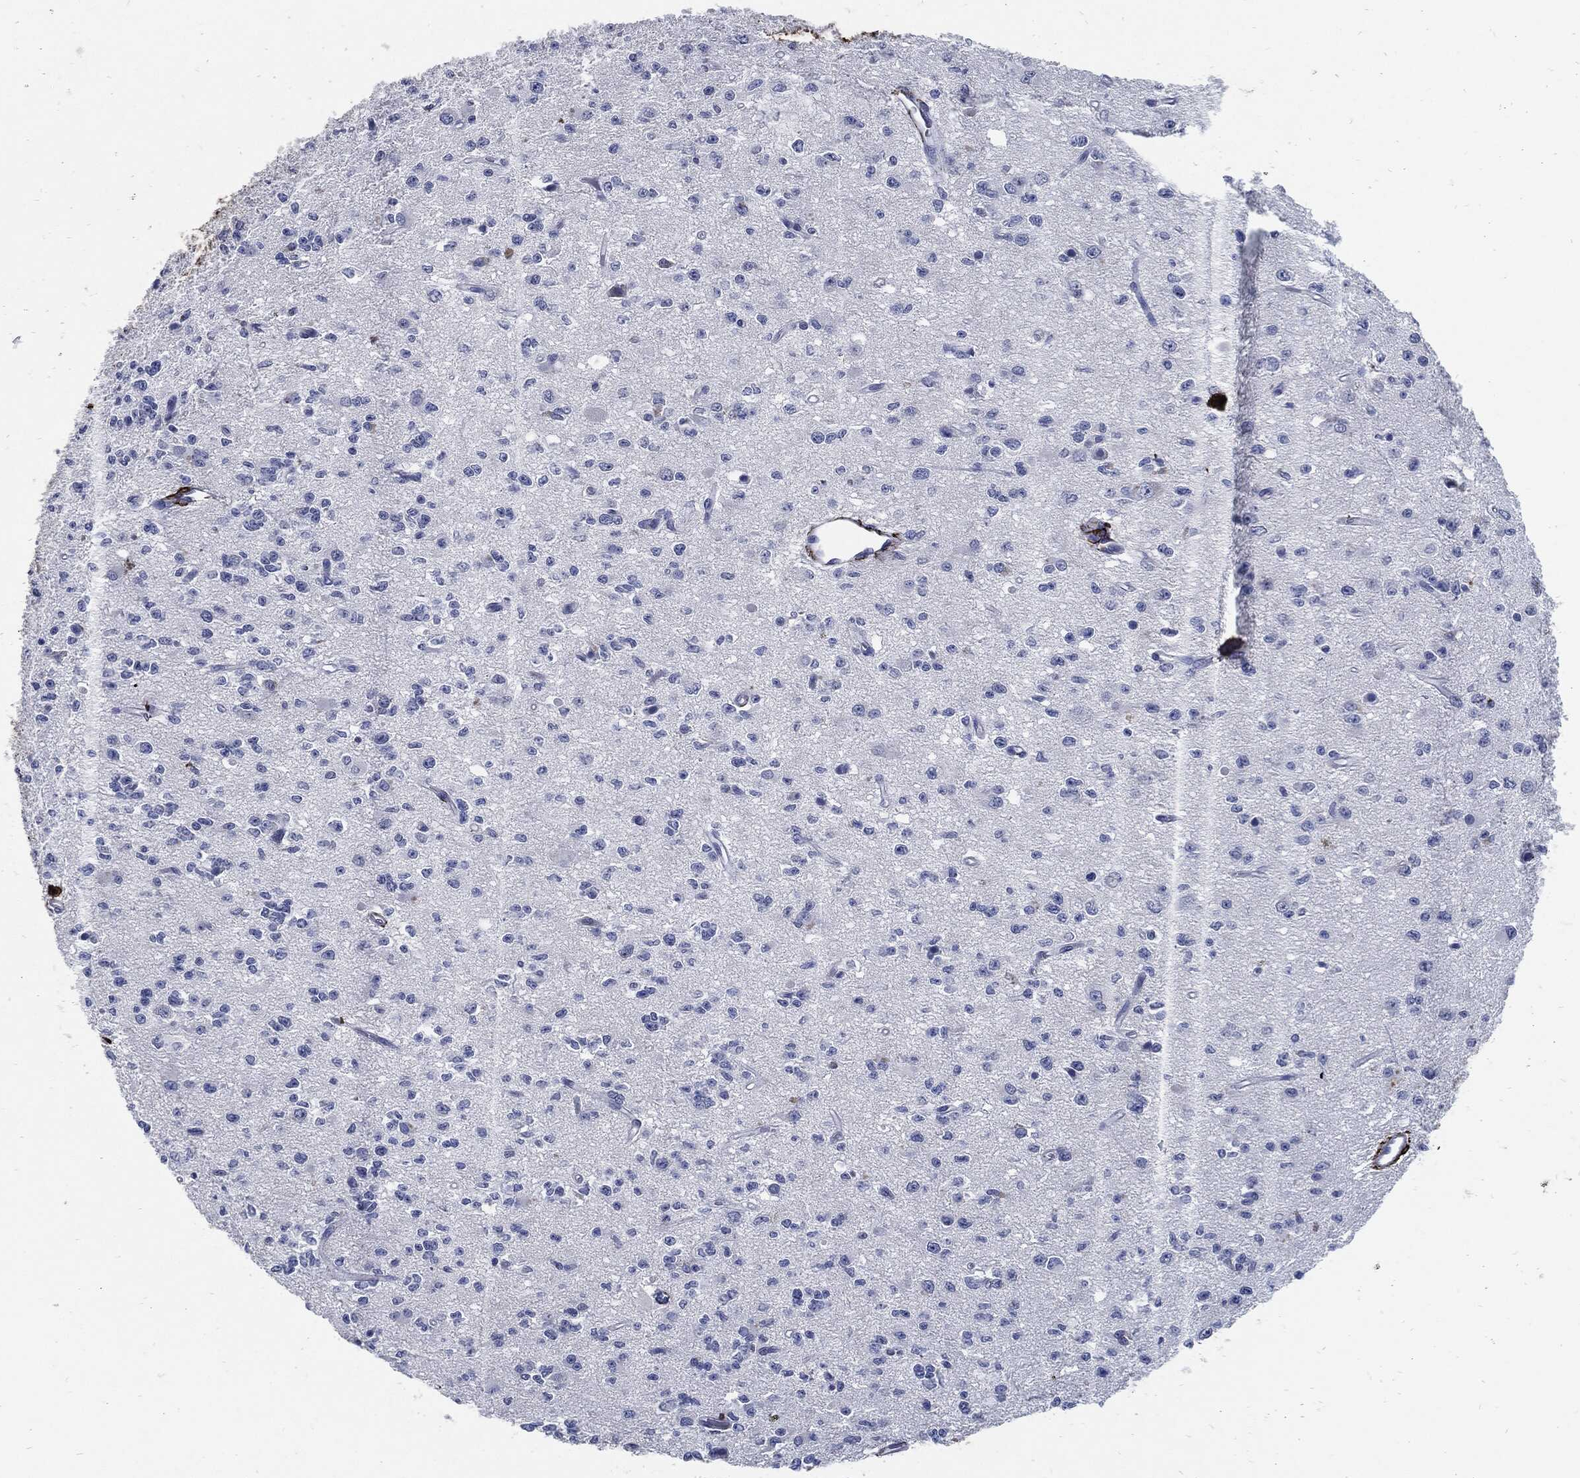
{"staining": {"intensity": "negative", "quantity": "none", "location": "none"}, "tissue": "glioma", "cell_type": "Tumor cells", "image_type": "cancer", "snomed": [{"axis": "morphology", "description": "Glioma, malignant, Low grade"}, {"axis": "topography", "description": "Brain"}], "caption": "A micrograph of malignant glioma (low-grade) stained for a protein shows no brown staining in tumor cells. (IHC, brightfield microscopy, high magnification).", "gene": "FBN1", "patient": {"sex": "female", "age": 45}}